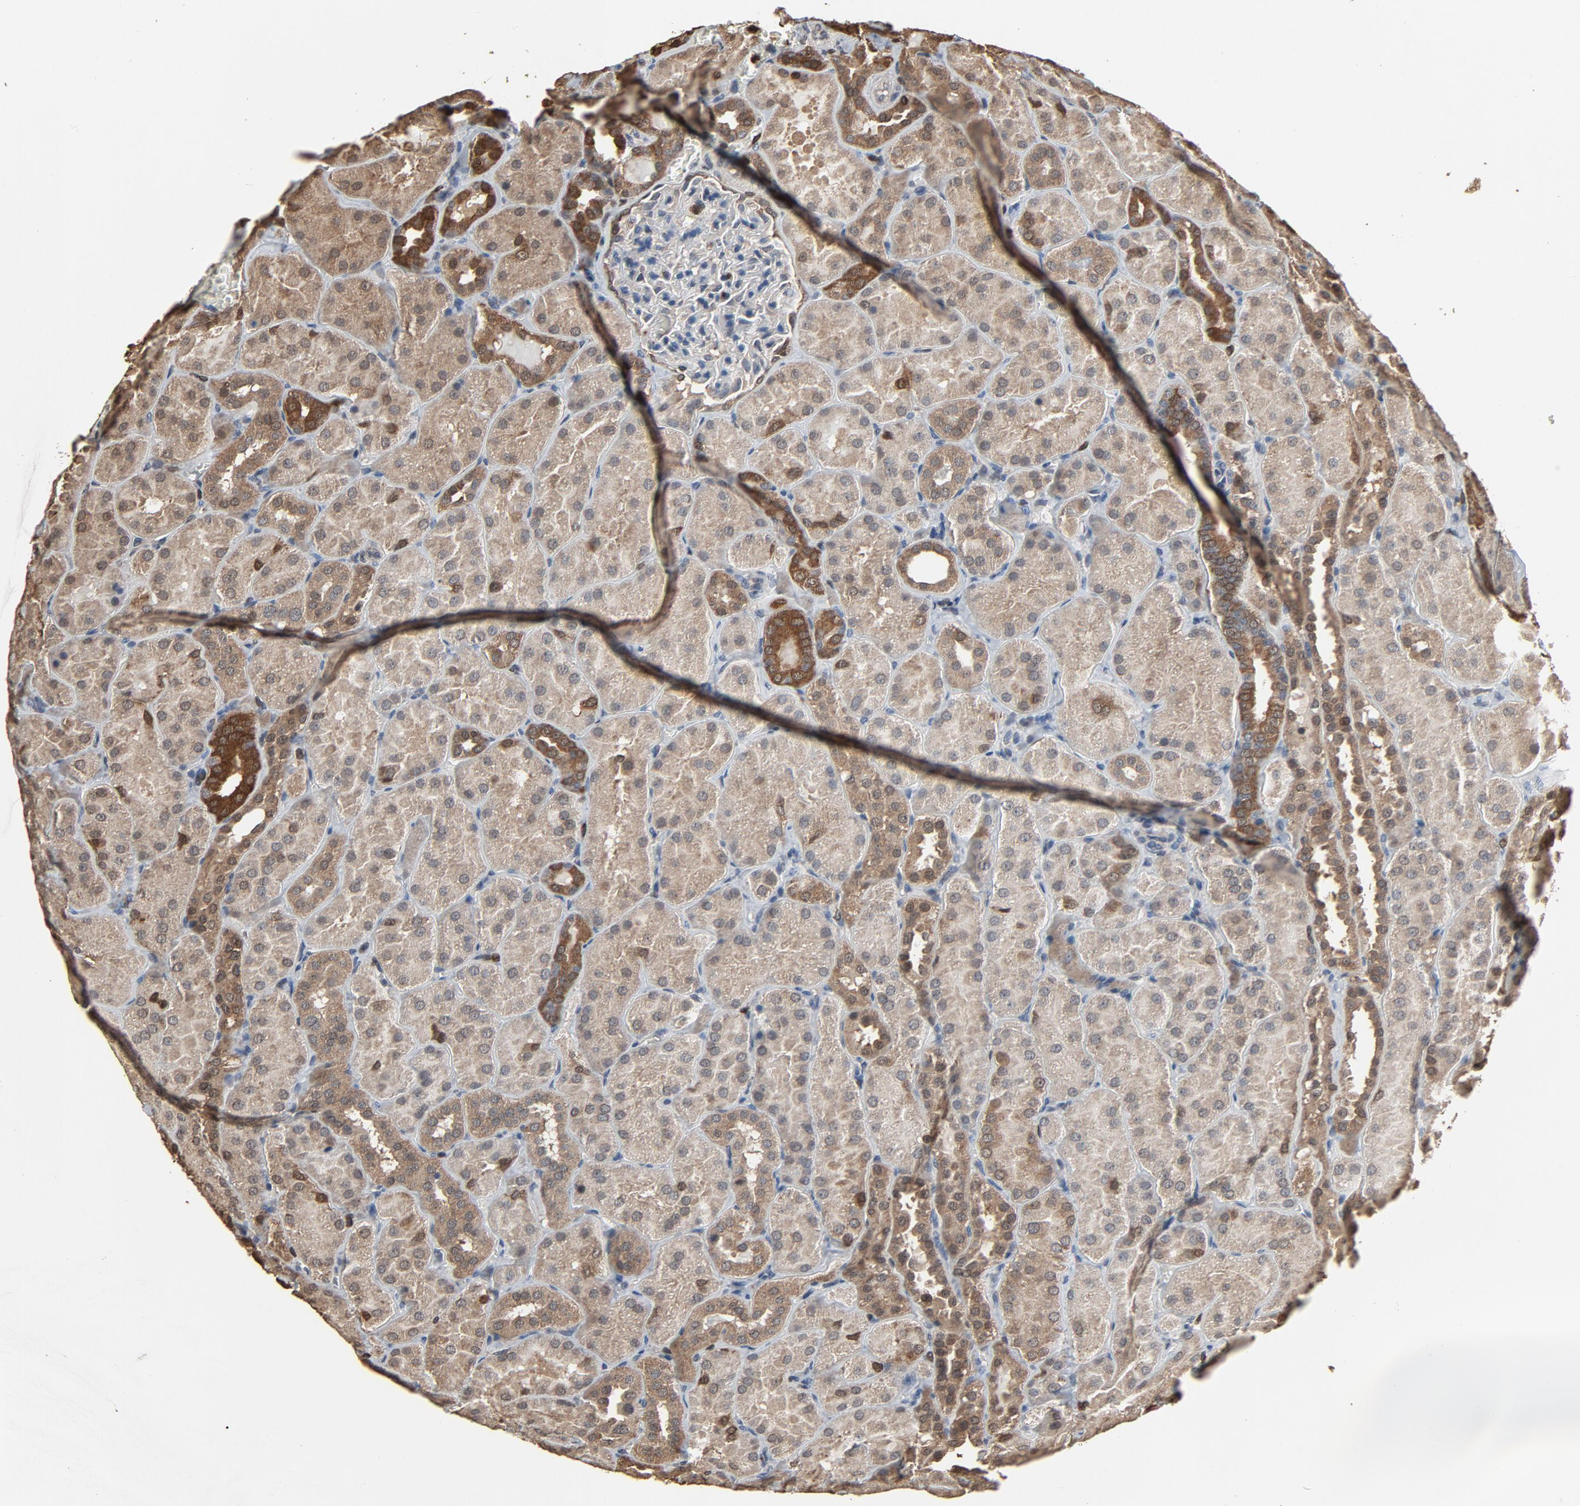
{"staining": {"intensity": "negative", "quantity": "none", "location": "none"}, "tissue": "kidney", "cell_type": "Cells in glomeruli", "image_type": "normal", "snomed": [{"axis": "morphology", "description": "Normal tissue, NOS"}, {"axis": "topography", "description": "Kidney"}], "caption": "An immunohistochemistry micrograph of unremarkable kidney is shown. There is no staining in cells in glomeruli of kidney.", "gene": "UBE2D1", "patient": {"sex": "male", "age": 28}}